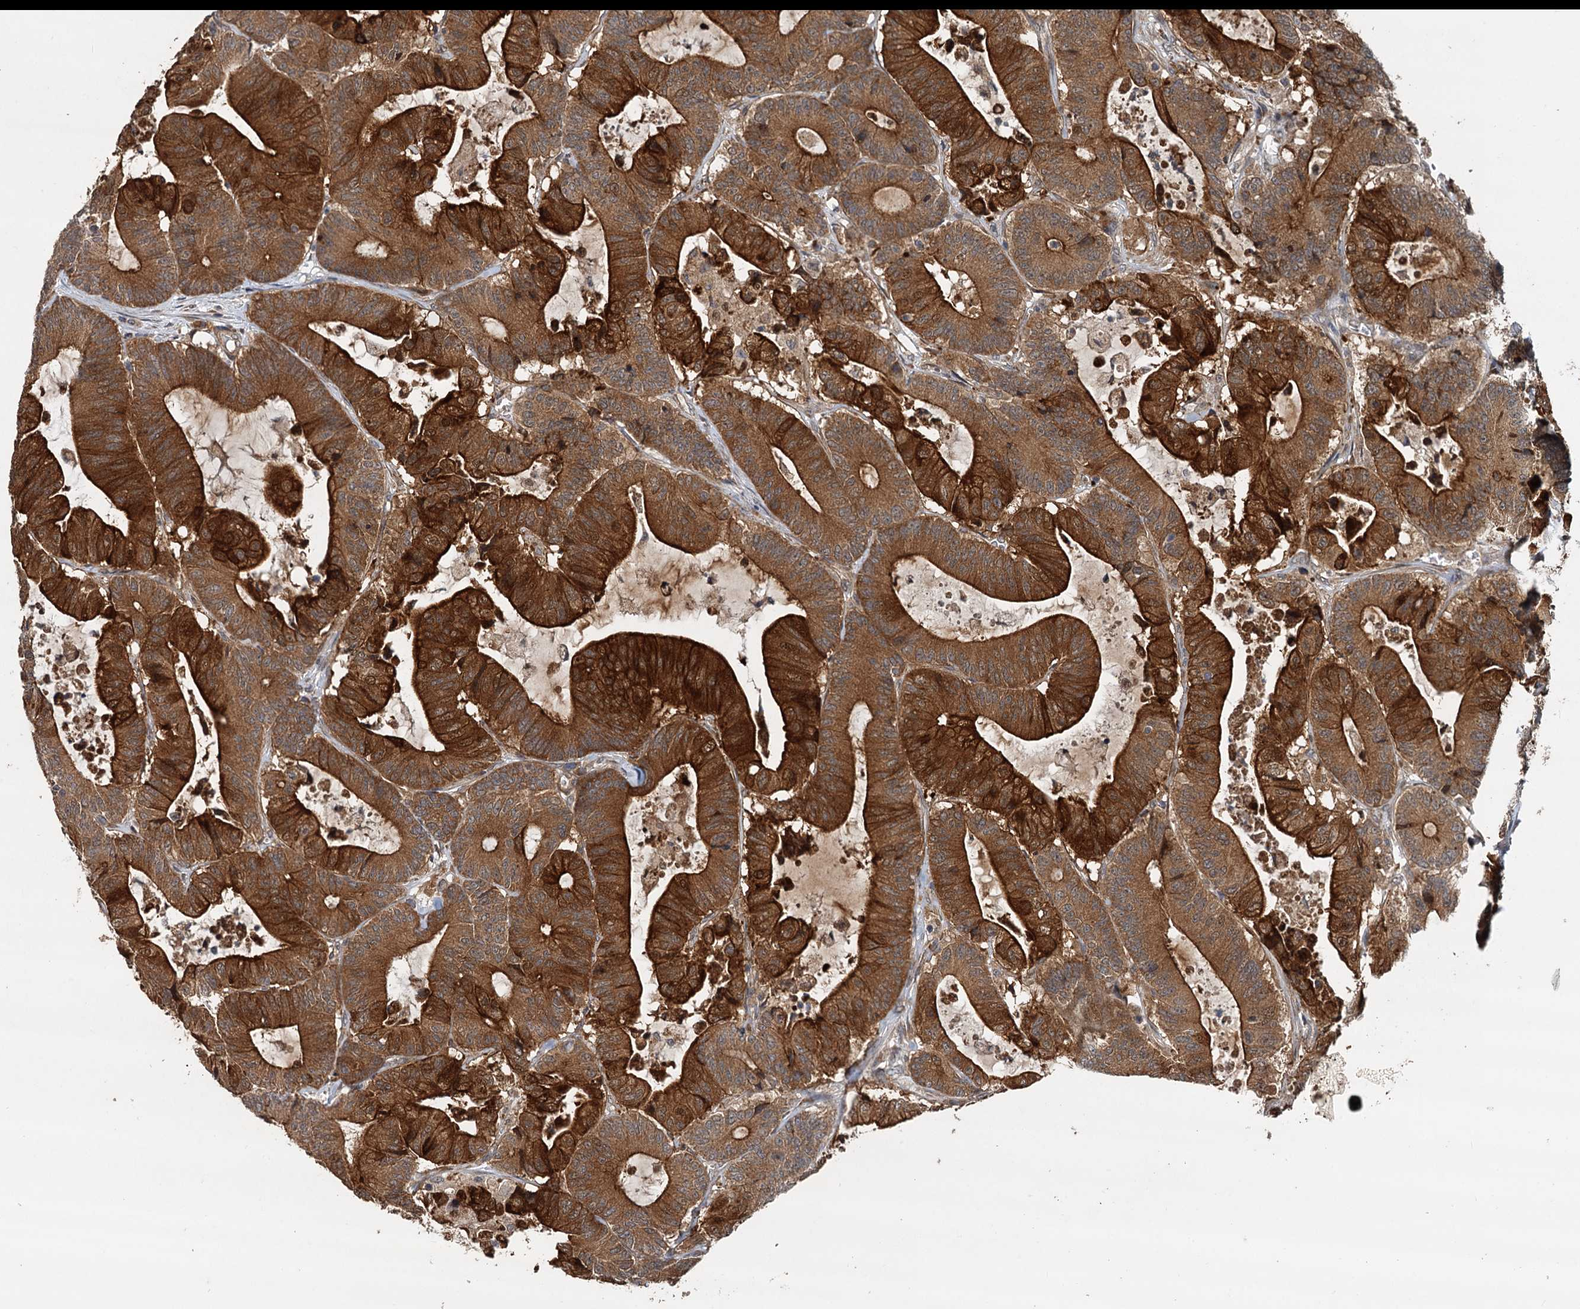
{"staining": {"intensity": "strong", "quantity": ">75%", "location": "cytoplasmic/membranous"}, "tissue": "colorectal cancer", "cell_type": "Tumor cells", "image_type": "cancer", "snomed": [{"axis": "morphology", "description": "Adenocarcinoma, NOS"}, {"axis": "topography", "description": "Colon"}], "caption": "Strong cytoplasmic/membranous expression for a protein is appreciated in approximately >75% of tumor cells of colorectal adenocarcinoma using immunohistochemistry.", "gene": "LRRK2", "patient": {"sex": "female", "age": 84}}